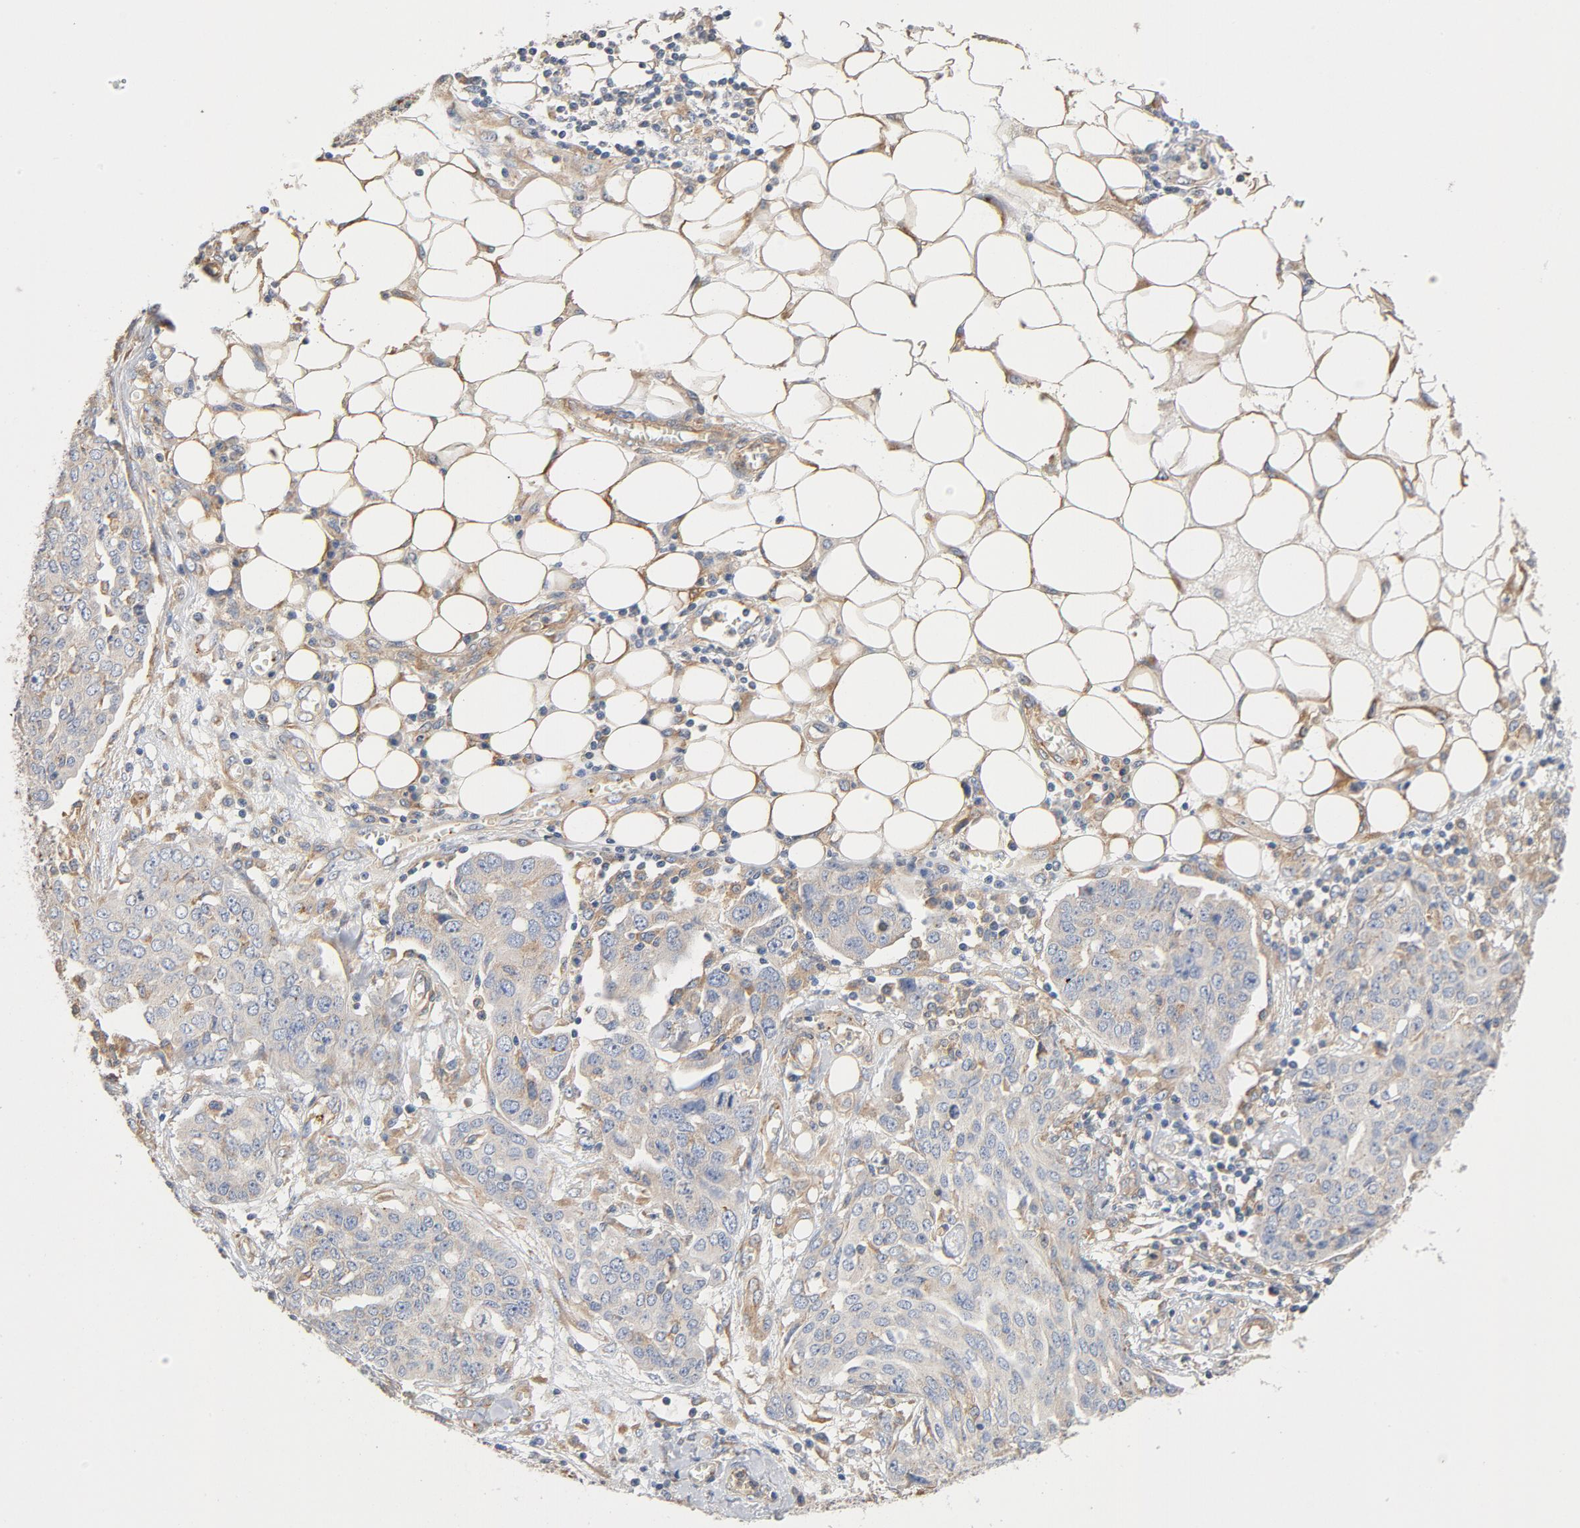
{"staining": {"intensity": "weak", "quantity": ">75%", "location": "cytoplasmic/membranous"}, "tissue": "ovarian cancer", "cell_type": "Tumor cells", "image_type": "cancer", "snomed": [{"axis": "morphology", "description": "Cystadenocarcinoma, serous, NOS"}, {"axis": "topography", "description": "Soft tissue"}, {"axis": "topography", "description": "Ovary"}], "caption": "Protein expression analysis of human ovarian cancer (serous cystadenocarcinoma) reveals weak cytoplasmic/membranous positivity in approximately >75% of tumor cells.", "gene": "ILK", "patient": {"sex": "female", "age": 57}}